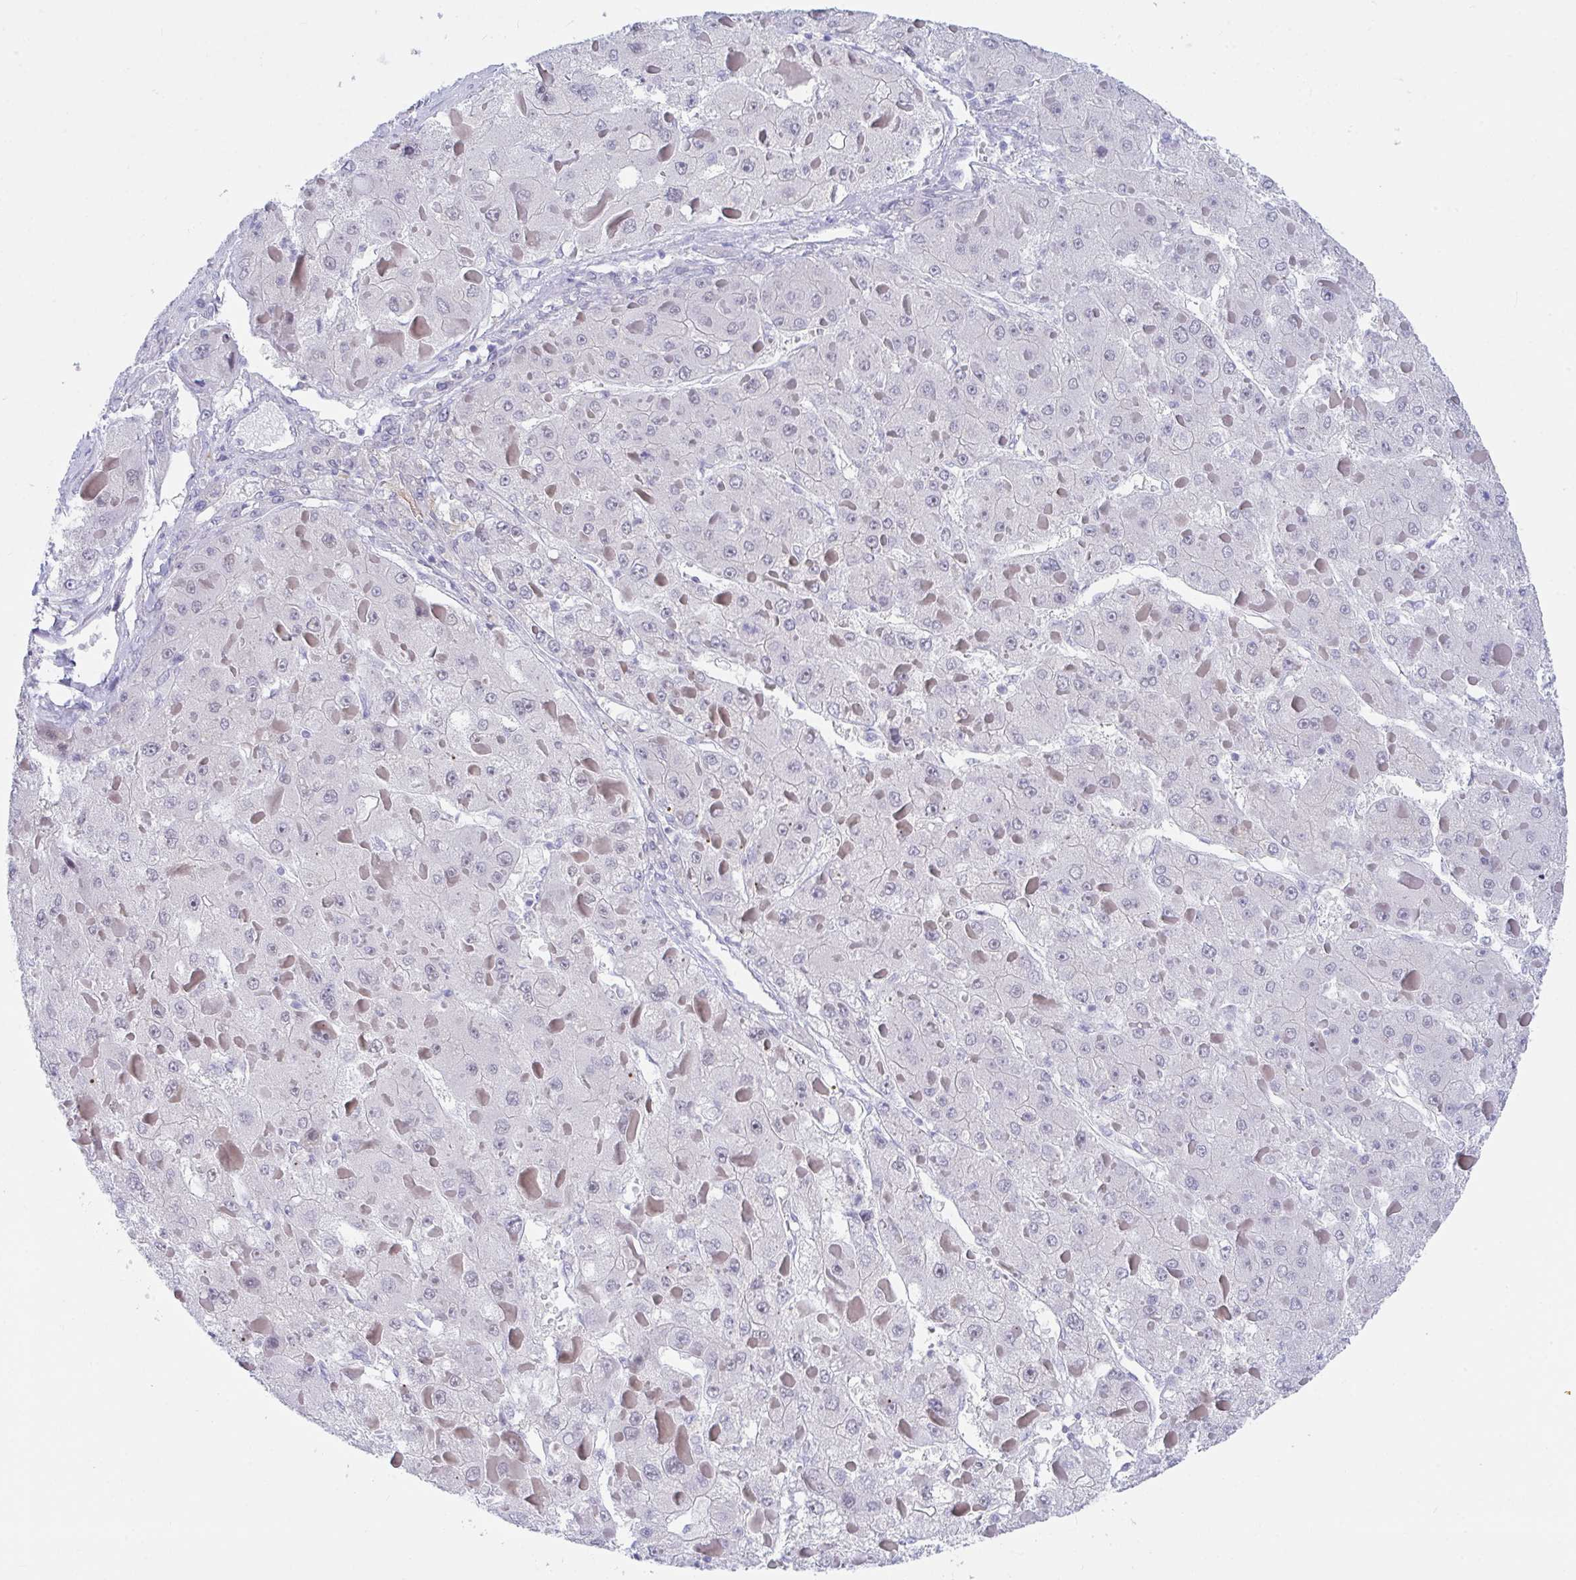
{"staining": {"intensity": "negative", "quantity": "none", "location": "none"}, "tissue": "liver cancer", "cell_type": "Tumor cells", "image_type": "cancer", "snomed": [{"axis": "morphology", "description": "Carcinoma, Hepatocellular, NOS"}, {"axis": "topography", "description": "Liver"}], "caption": "Protein analysis of liver hepatocellular carcinoma demonstrates no significant positivity in tumor cells.", "gene": "DAOA", "patient": {"sex": "female", "age": 73}}